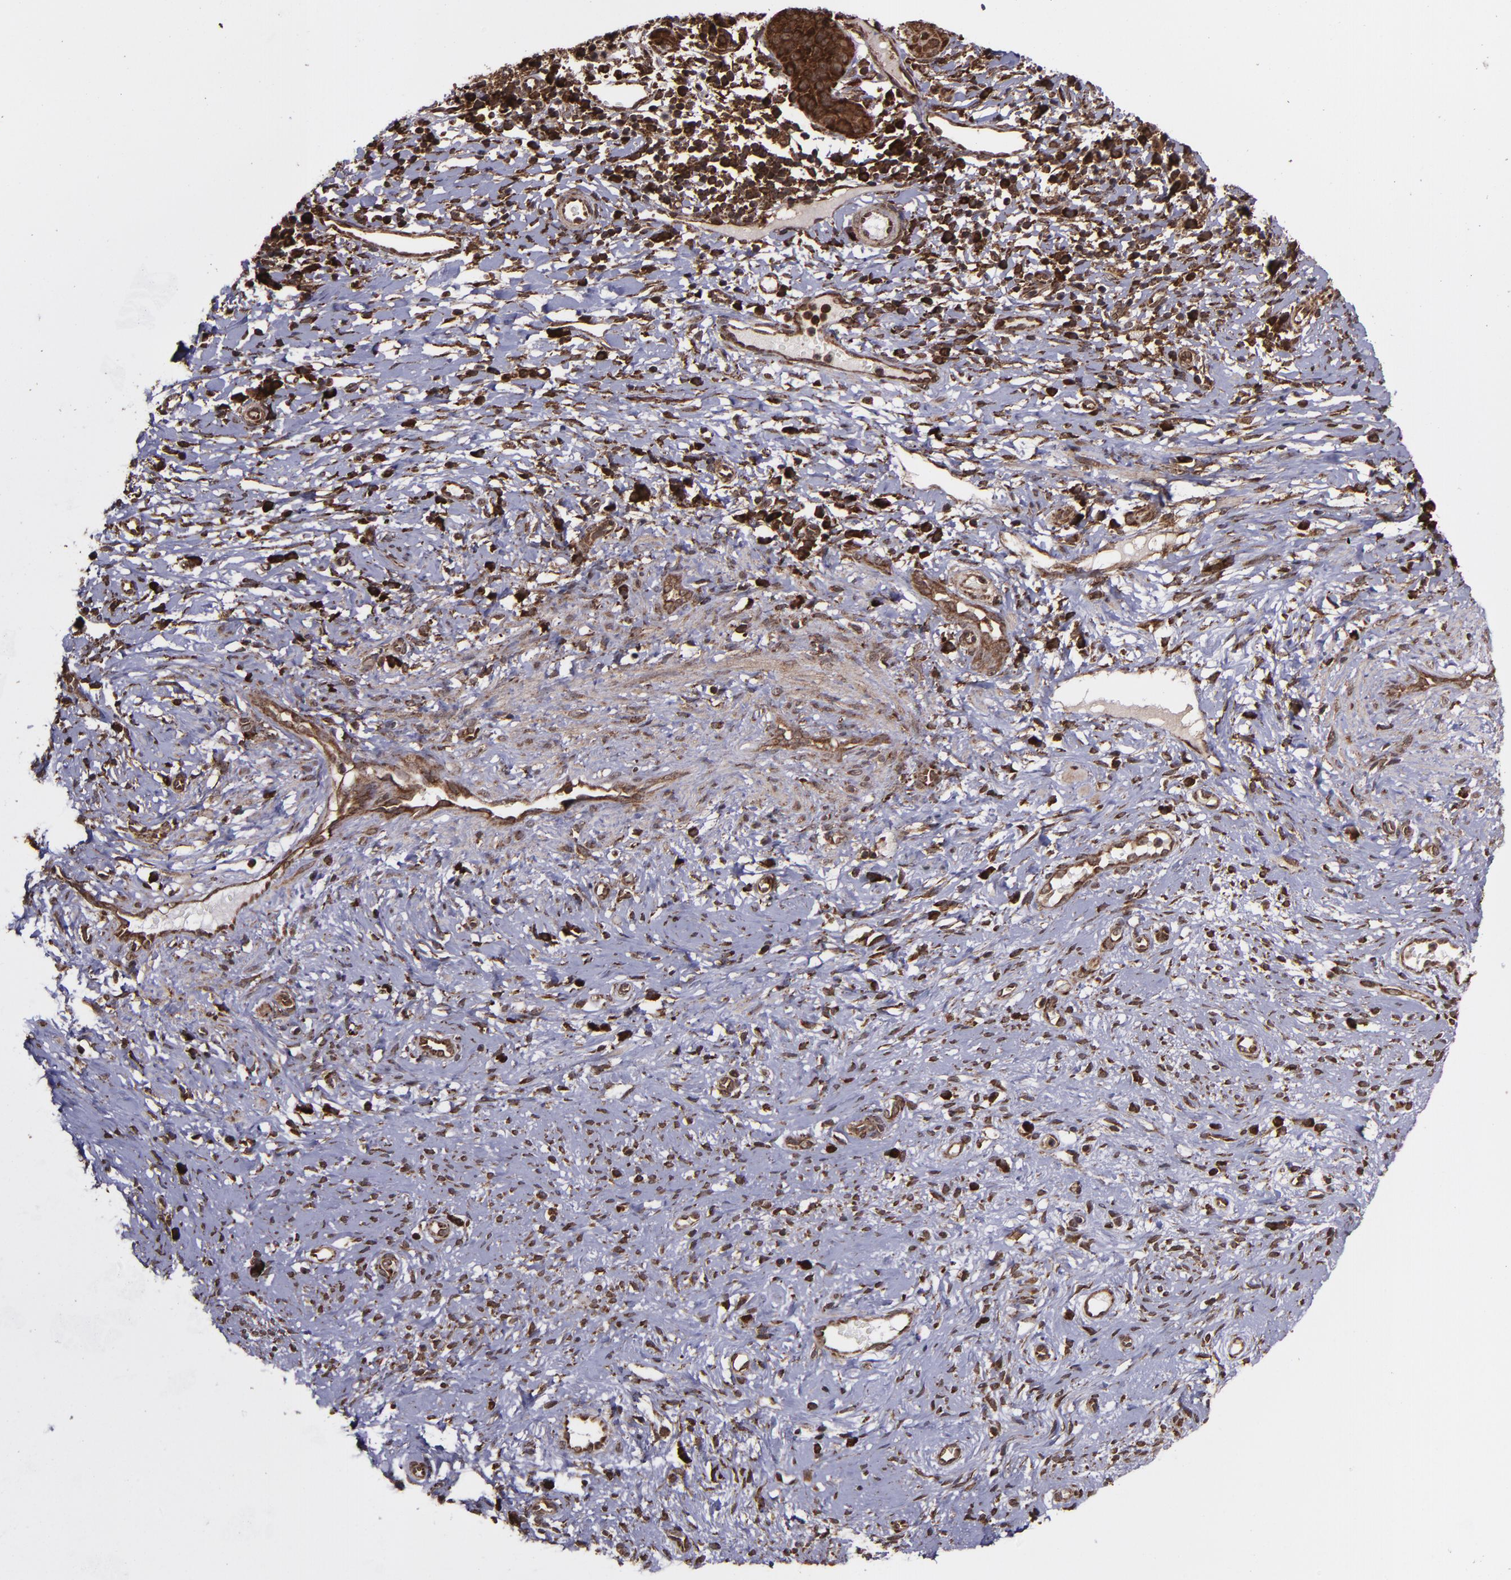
{"staining": {"intensity": "strong", "quantity": ">75%", "location": "cytoplasmic/membranous,nuclear"}, "tissue": "cervical cancer", "cell_type": "Tumor cells", "image_type": "cancer", "snomed": [{"axis": "morphology", "description": "Normal tissue, NOS"}, {"axis": "morphology", "description": "Squamous cell carcinoma, NOS"}, {"axis": "topography", "description": "Cervix"}], "caption": "Immunohistochemistry (IHC) (DAB) staining of cervical squamous cell carcinoma shows strong cytoplasmic/membranous and nuclear protein expression in about >75% of tumor cells.", "gene": "EIF4ENIF1", "patient": {"sex": "female", "age": 39}}